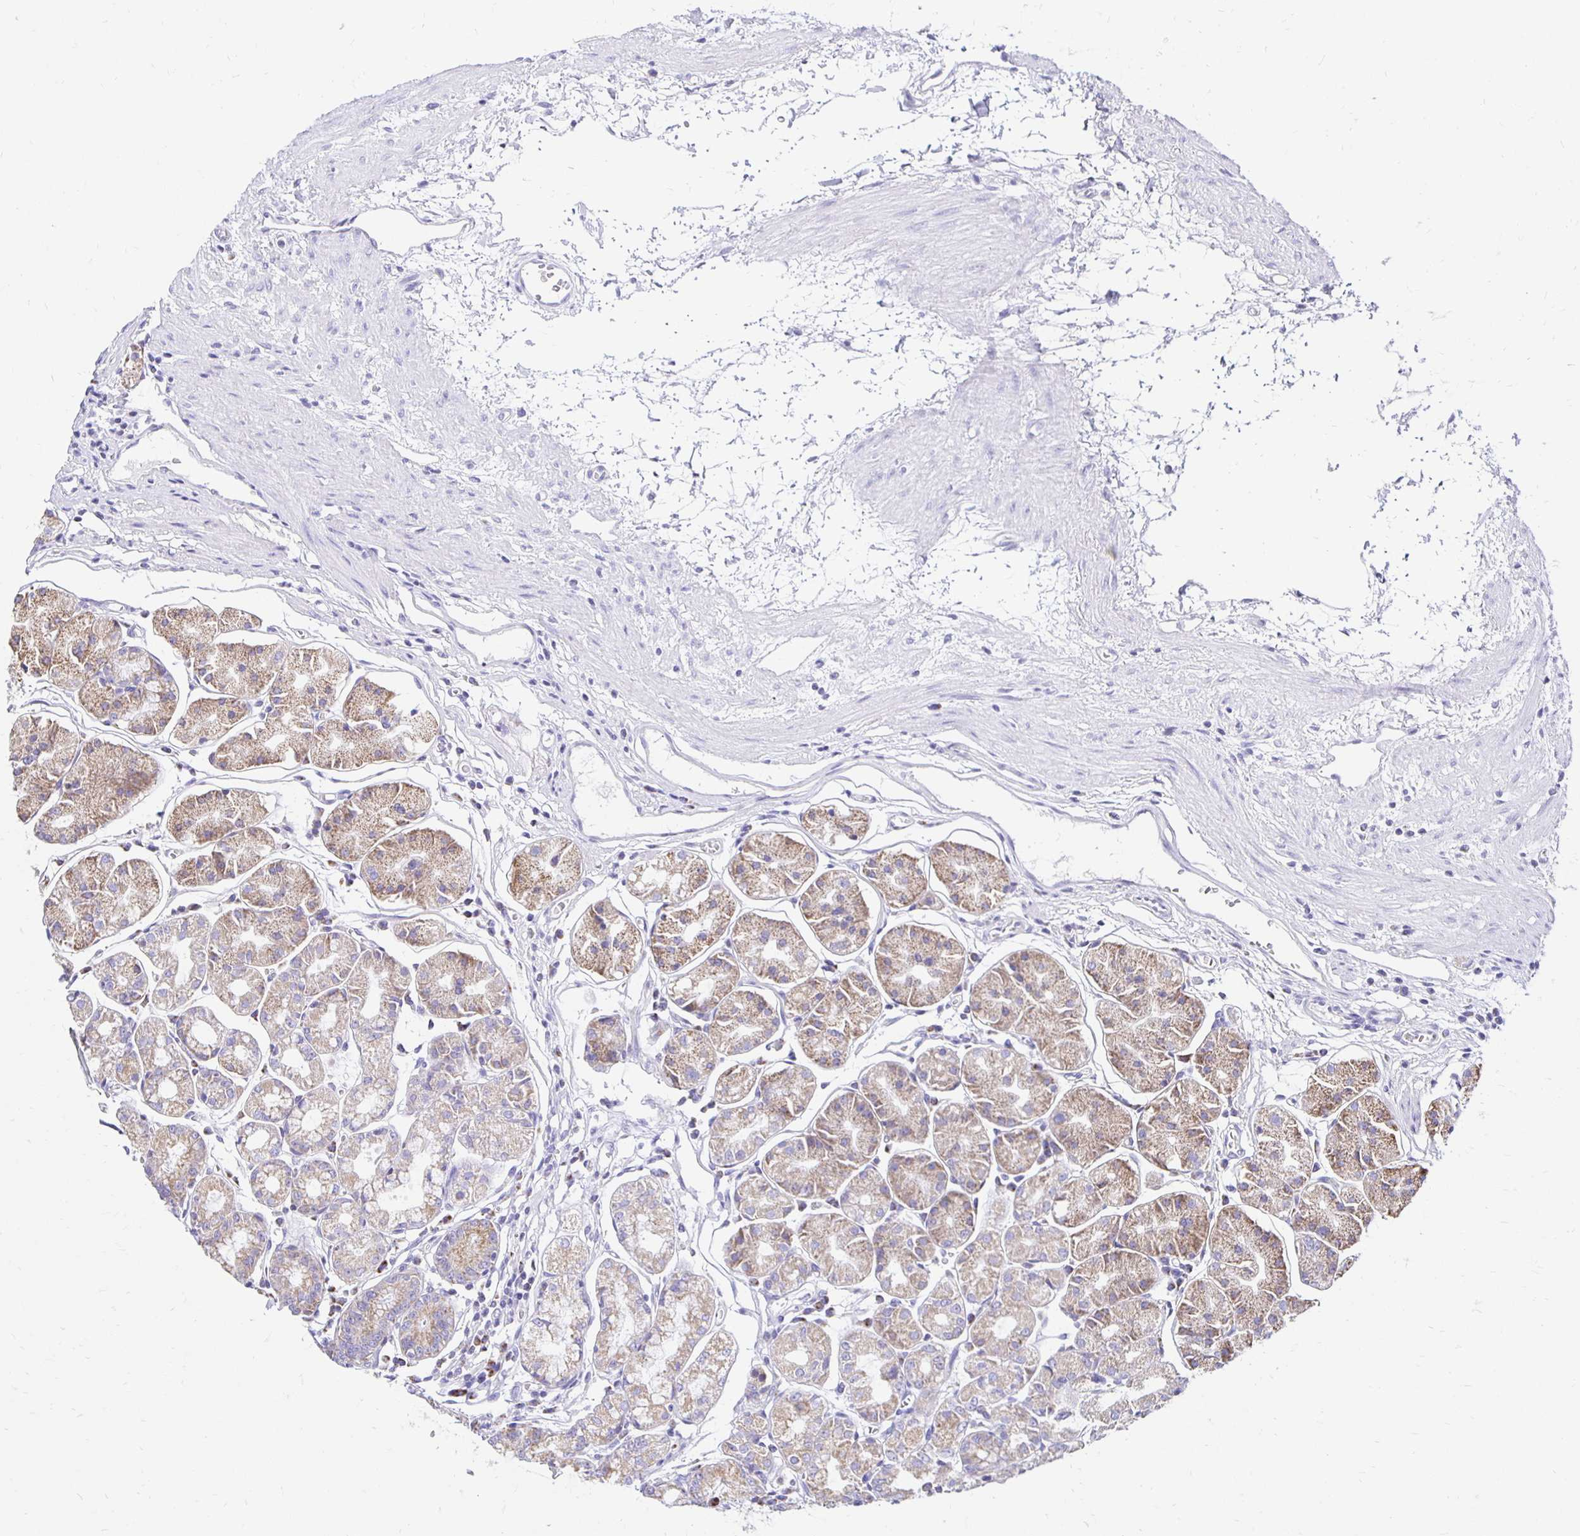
{"staining": {"intensity": "moderate", "quantity": "25%-75%", "location": "cytoplasmic/membranous"}, "tissue": "stomach", "cell_type": "Glandular cells", "image_type": "normal", "snomed": [{"axis": "morphology", "description": "Normal tissue, NOS"}, {"axis": "topography", "description": "Stomach"}], "caption": "The immunohistochemical stain shows moderate cytoplasmic/membranous staining in glandular cells of unremarkable stomach.", "gene": "PLAAT2", "patient": {"sex": "male", "age": 55}}